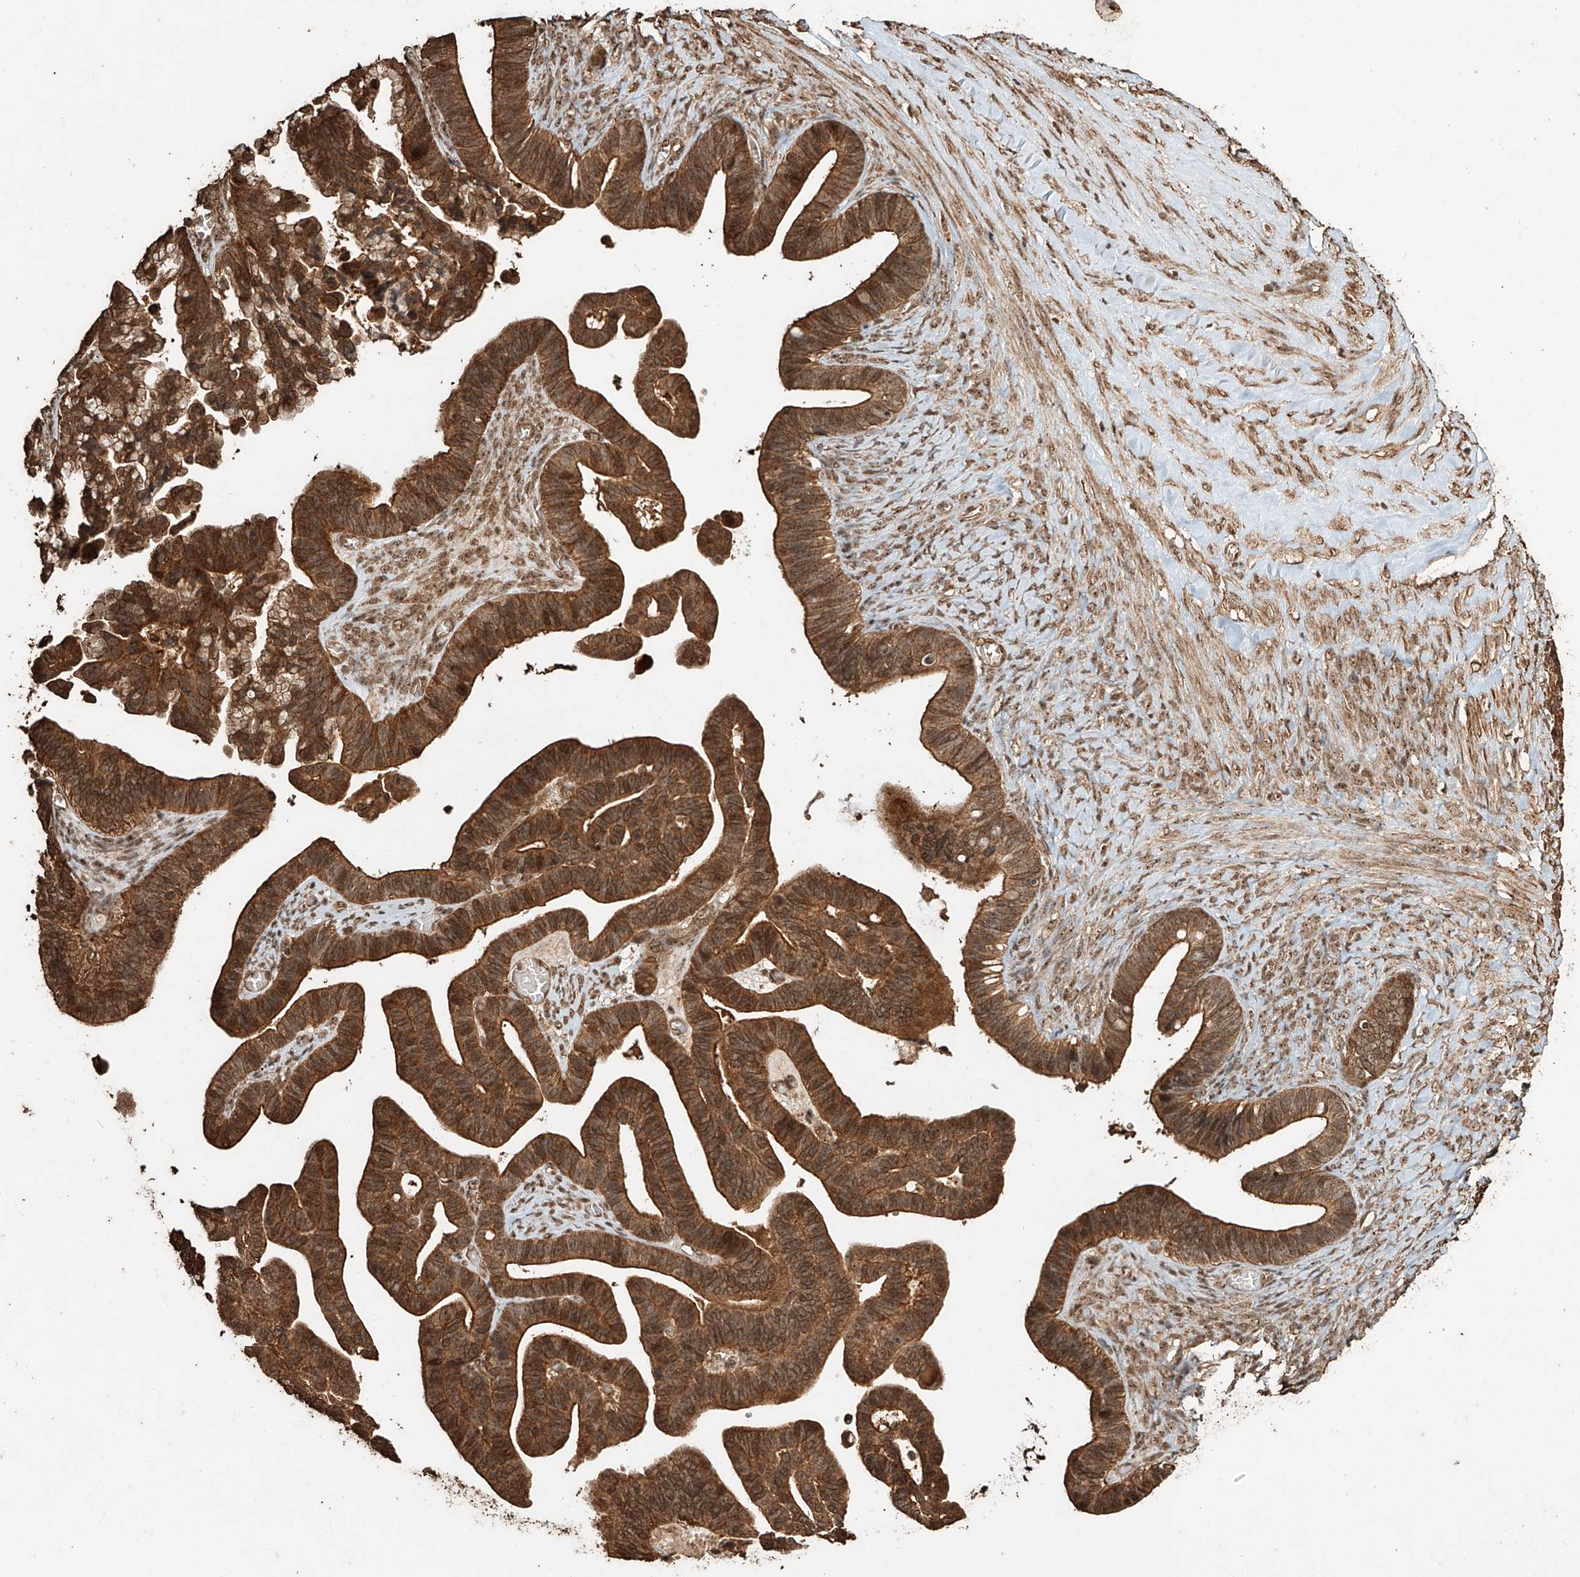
{"staining": {"intensity": "strong", "quantity": ">75%", "location": "cytoplasmic/membranous,nuclear"}, "tissue": "ovarian cancer", "cell_type": "Tumor cells", "image_type": "cancer", "snomed": [{"axis": "morphology", "description": "Cystadenocarcinoma, serous, NOS"}, {"axis": "topography", "description": "Ovary"}], "caption": "Protein staining reveals strong cytoplasmic/membranous and nuclear staining in approximately >75% of tumor cells in ovarian serous cystadenocarcinoma.", "gene": "ZNF660", "patient": {"sex": "female", "age": 56}}